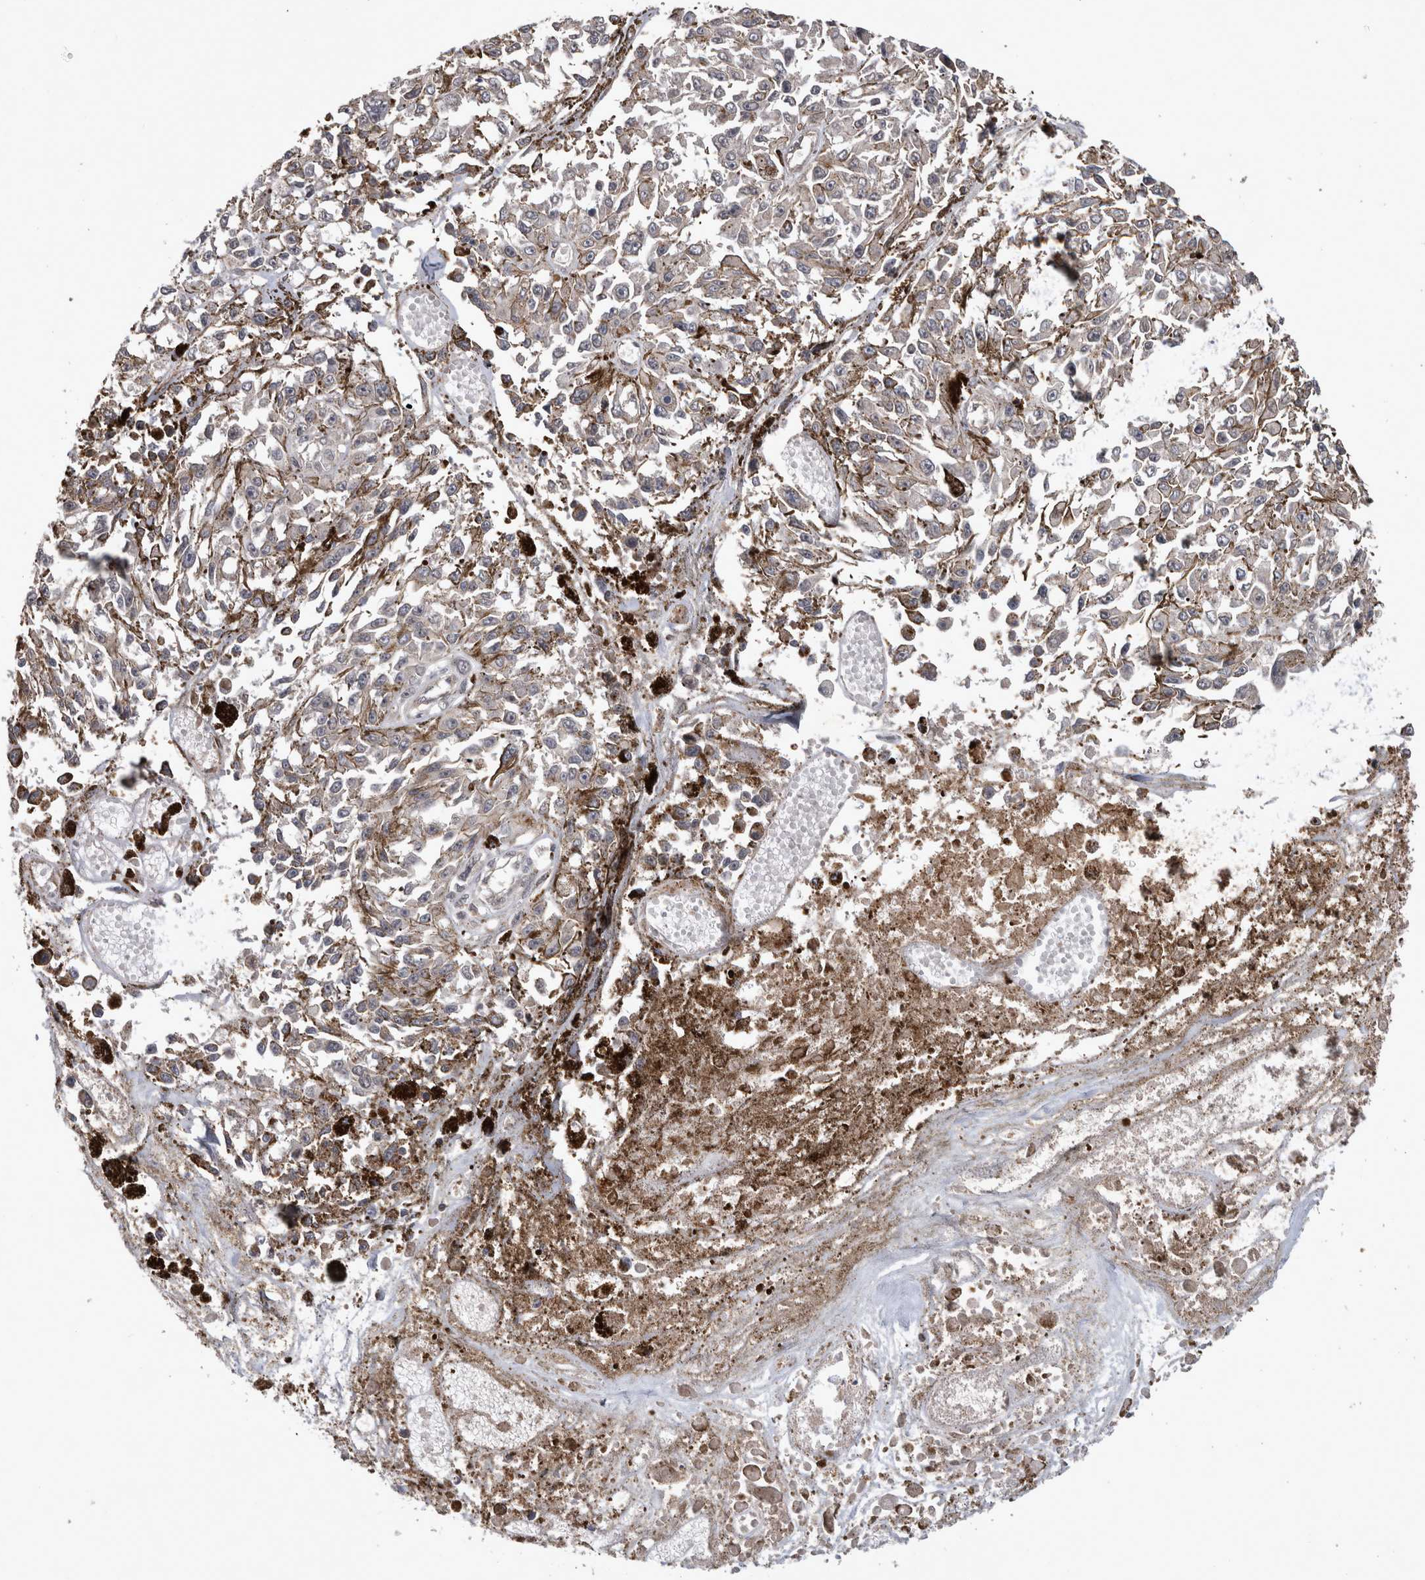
{"staining": {"intensity": "negative", "quantity": "none", "location": "none"}, "tissue": "melanoma", "cell_type": "Tumor cells", "image_type": "cancer", "snomed": [{"axis": "morphology", "description": "Malignant melanoma, Metastatic site"}, {"axis": "topography", "description": "Lymph node"}], "caption": "This is an immunohistochemistry (IHC) image of human malignant melanoma (metastatic site). There is no expression in tumor cells.", "gene": "SPATA48", "patient": {"sex": "male", "age": 59}}